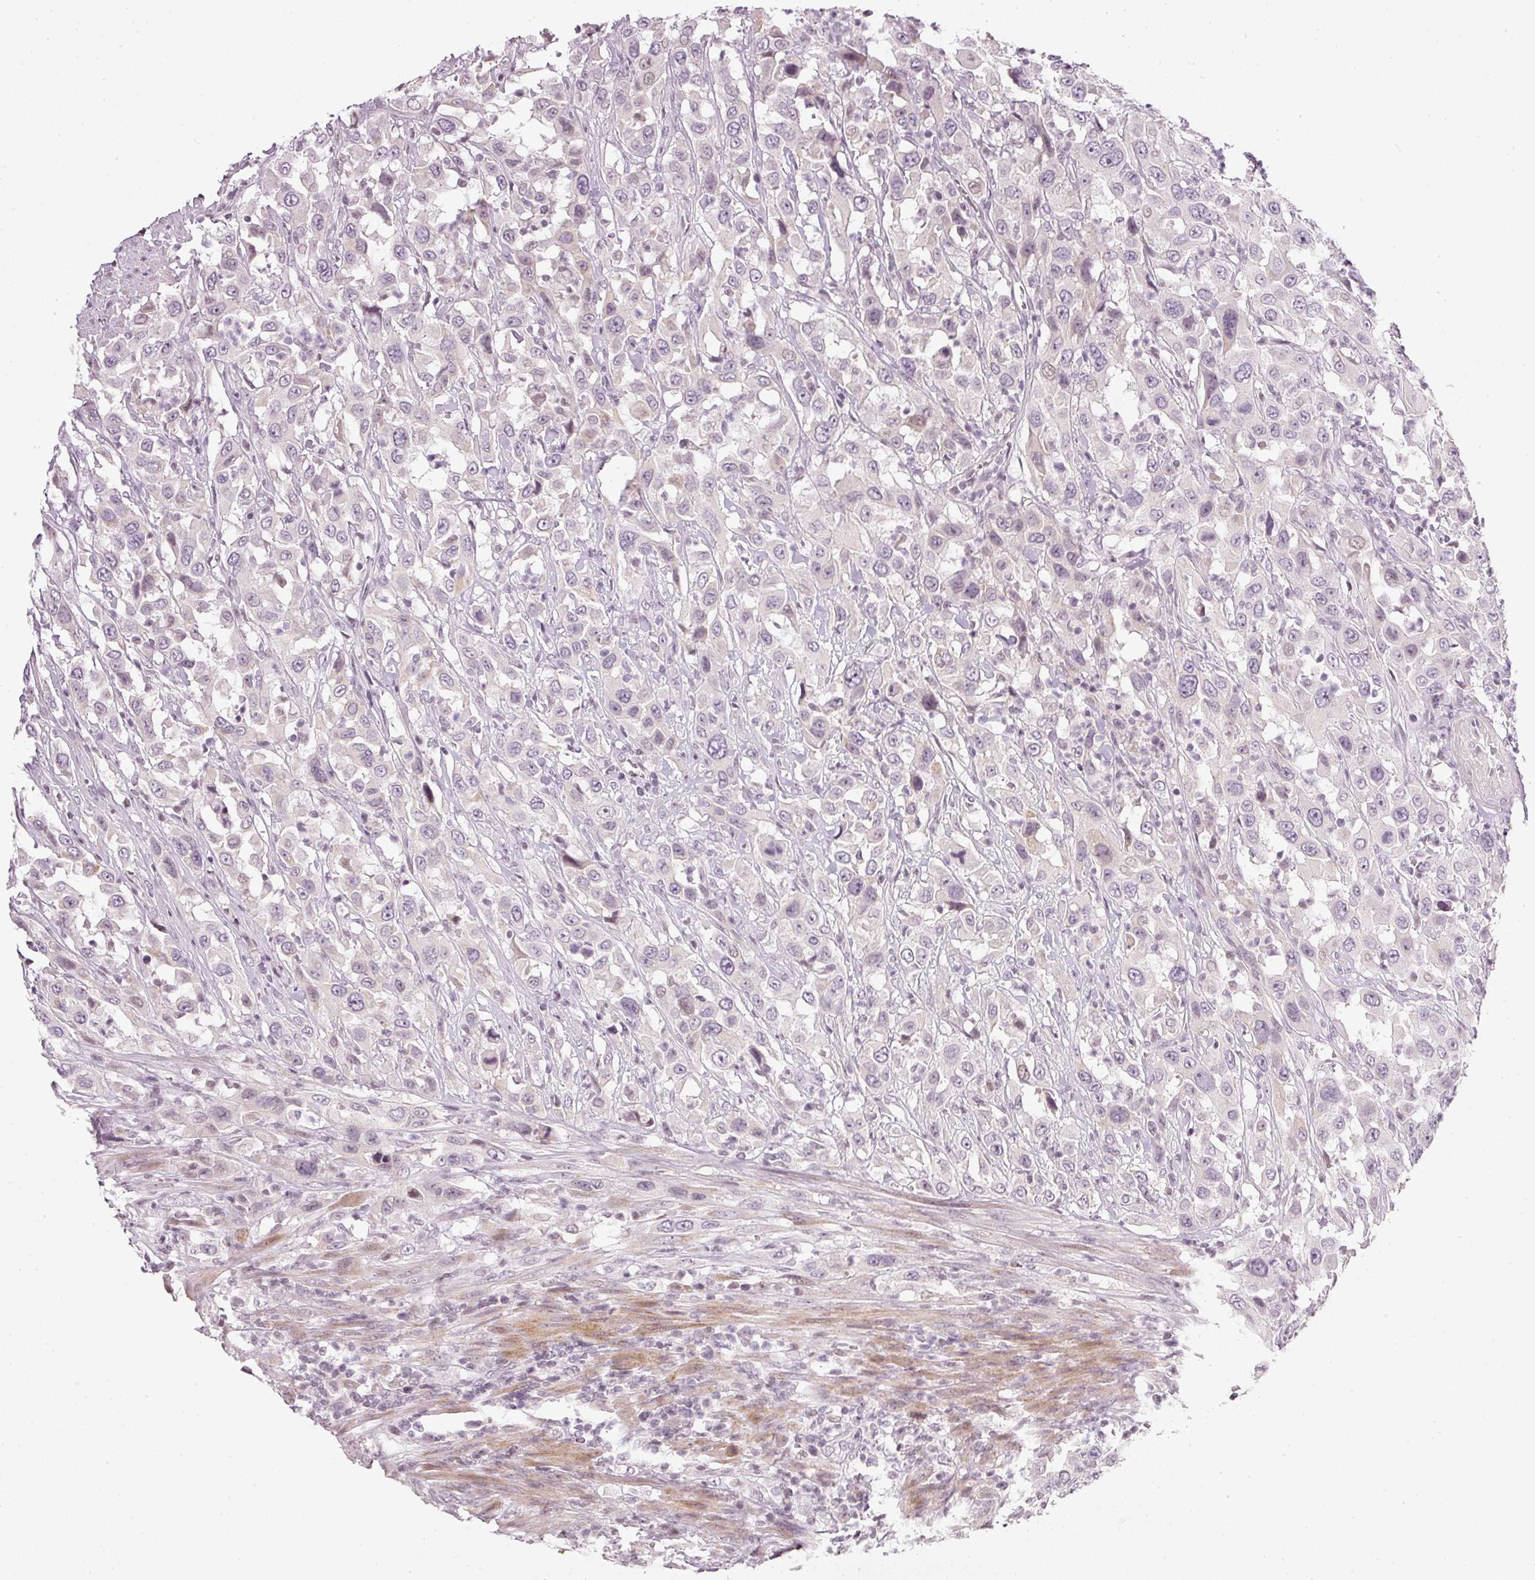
{"staining": {"intensity": "negative", "quantity": "none", "location": "none"}, "tissue": "urothelial cancer", "cell_type": "Tumor cells", "image_type": "cancer", "snomed": [{"axis": "morphology", "description": "Urothelial carcinoma, High grade"}, {"axis": "topography", "description": "Urinary bladder"}], "caption": "IHC of human urothelial carcinoma (high-grade) displays no expression in tumor cells.", "gene": "NRDE2", "patient": {"sex": "male", "age": 61}}